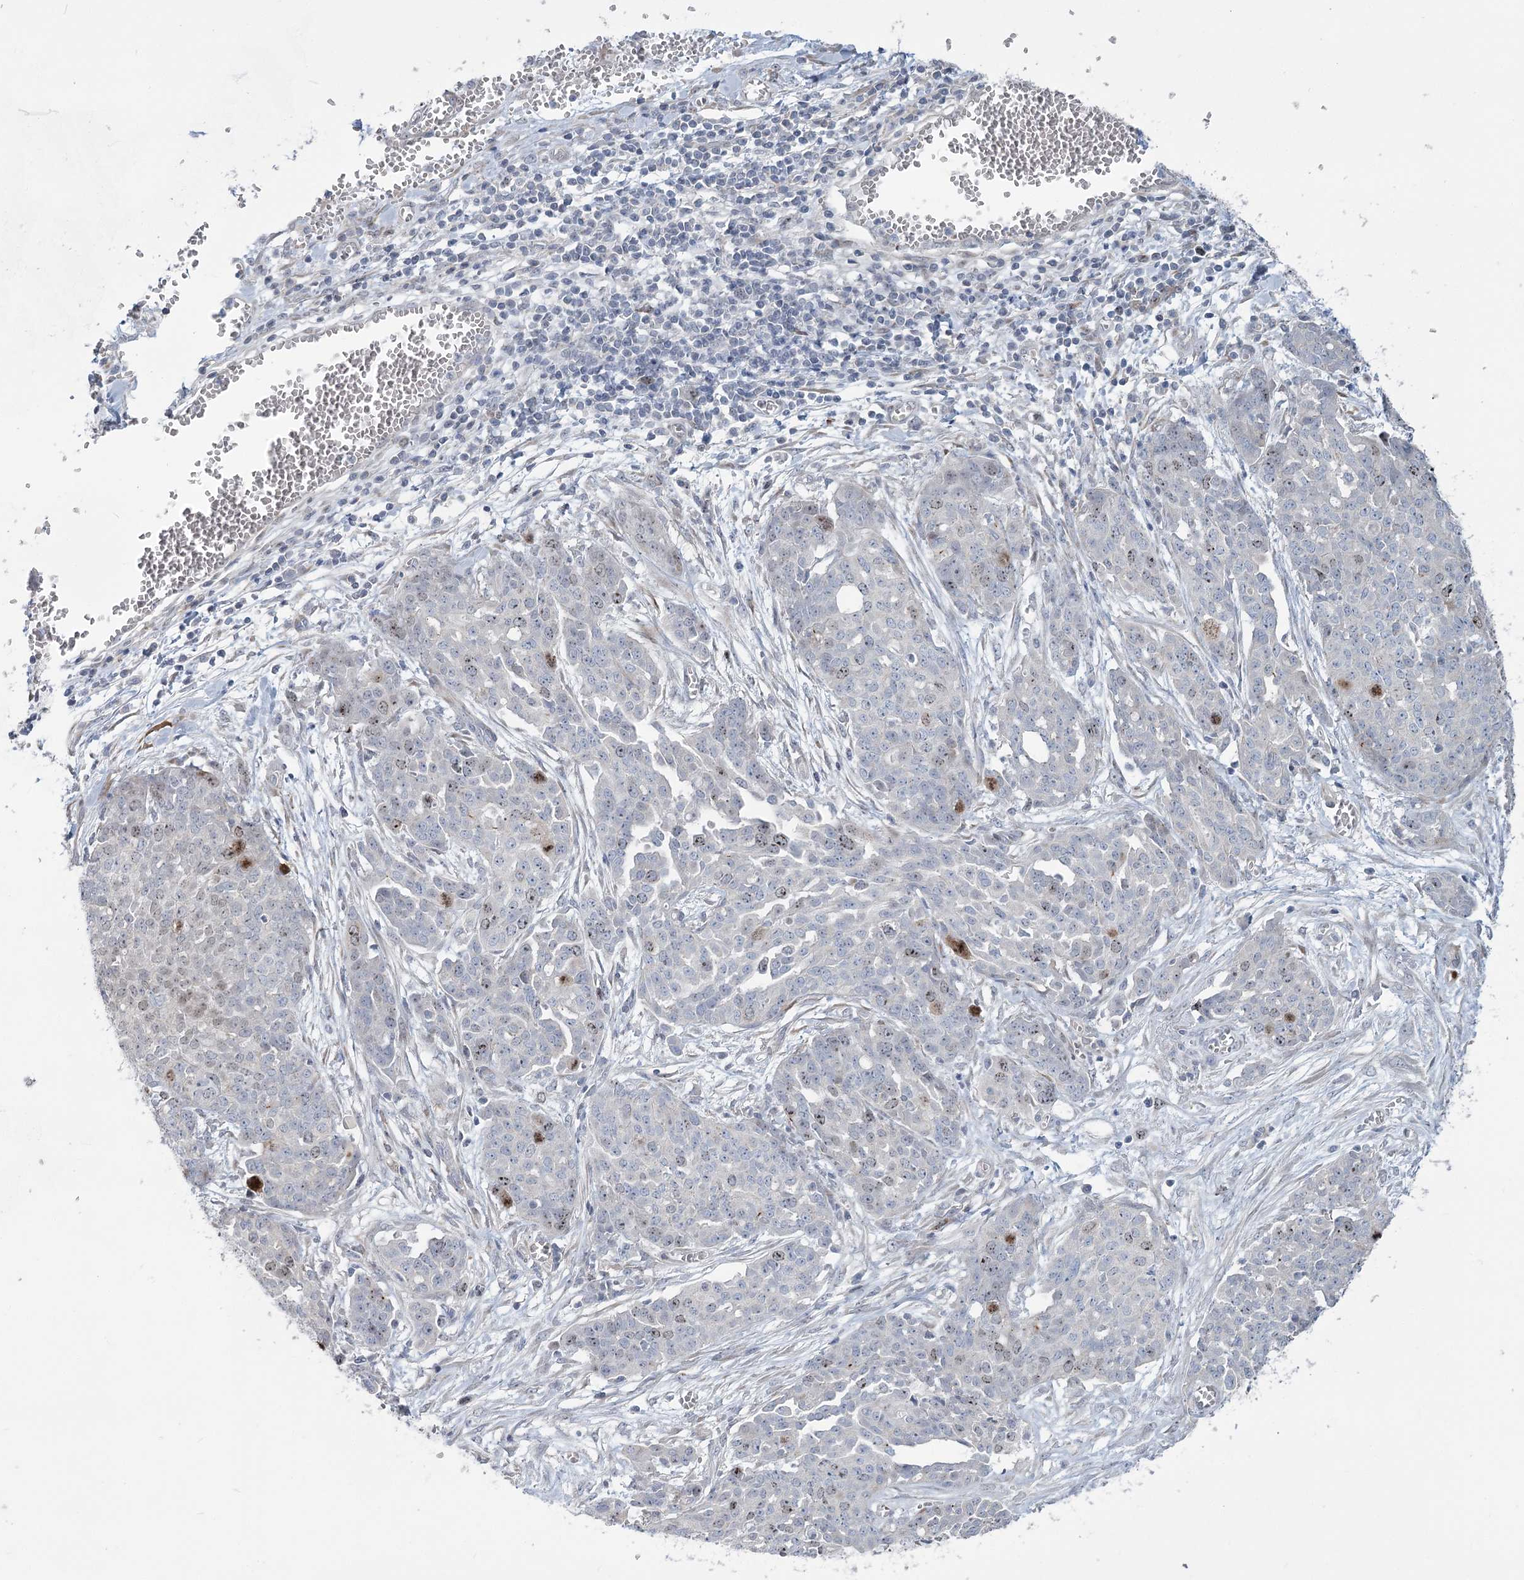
{"staining": {"intensity": "weak", "quantity": "25%-75%", "location": "nuclear"}, "tissue": "ovarian cancer", "cell_type": "Tumor cells", "image_type": "cancer", "snomed": [{"axis": "morphology", "description": "Cystadenocarcinoma, serous, NOS"}, {"axis": "topography", "description": "Soft tissue"}, {"axis": "topography", "description": "Ovary"}], "caption": "The immunohistochemical stain labels weak nuclear expression in tumor cells of ovarian cancer (serous cystadenocarcinoma) tissue.", "gene": "ABITRAM", "patient": {"sex": "female", "age": 57}}